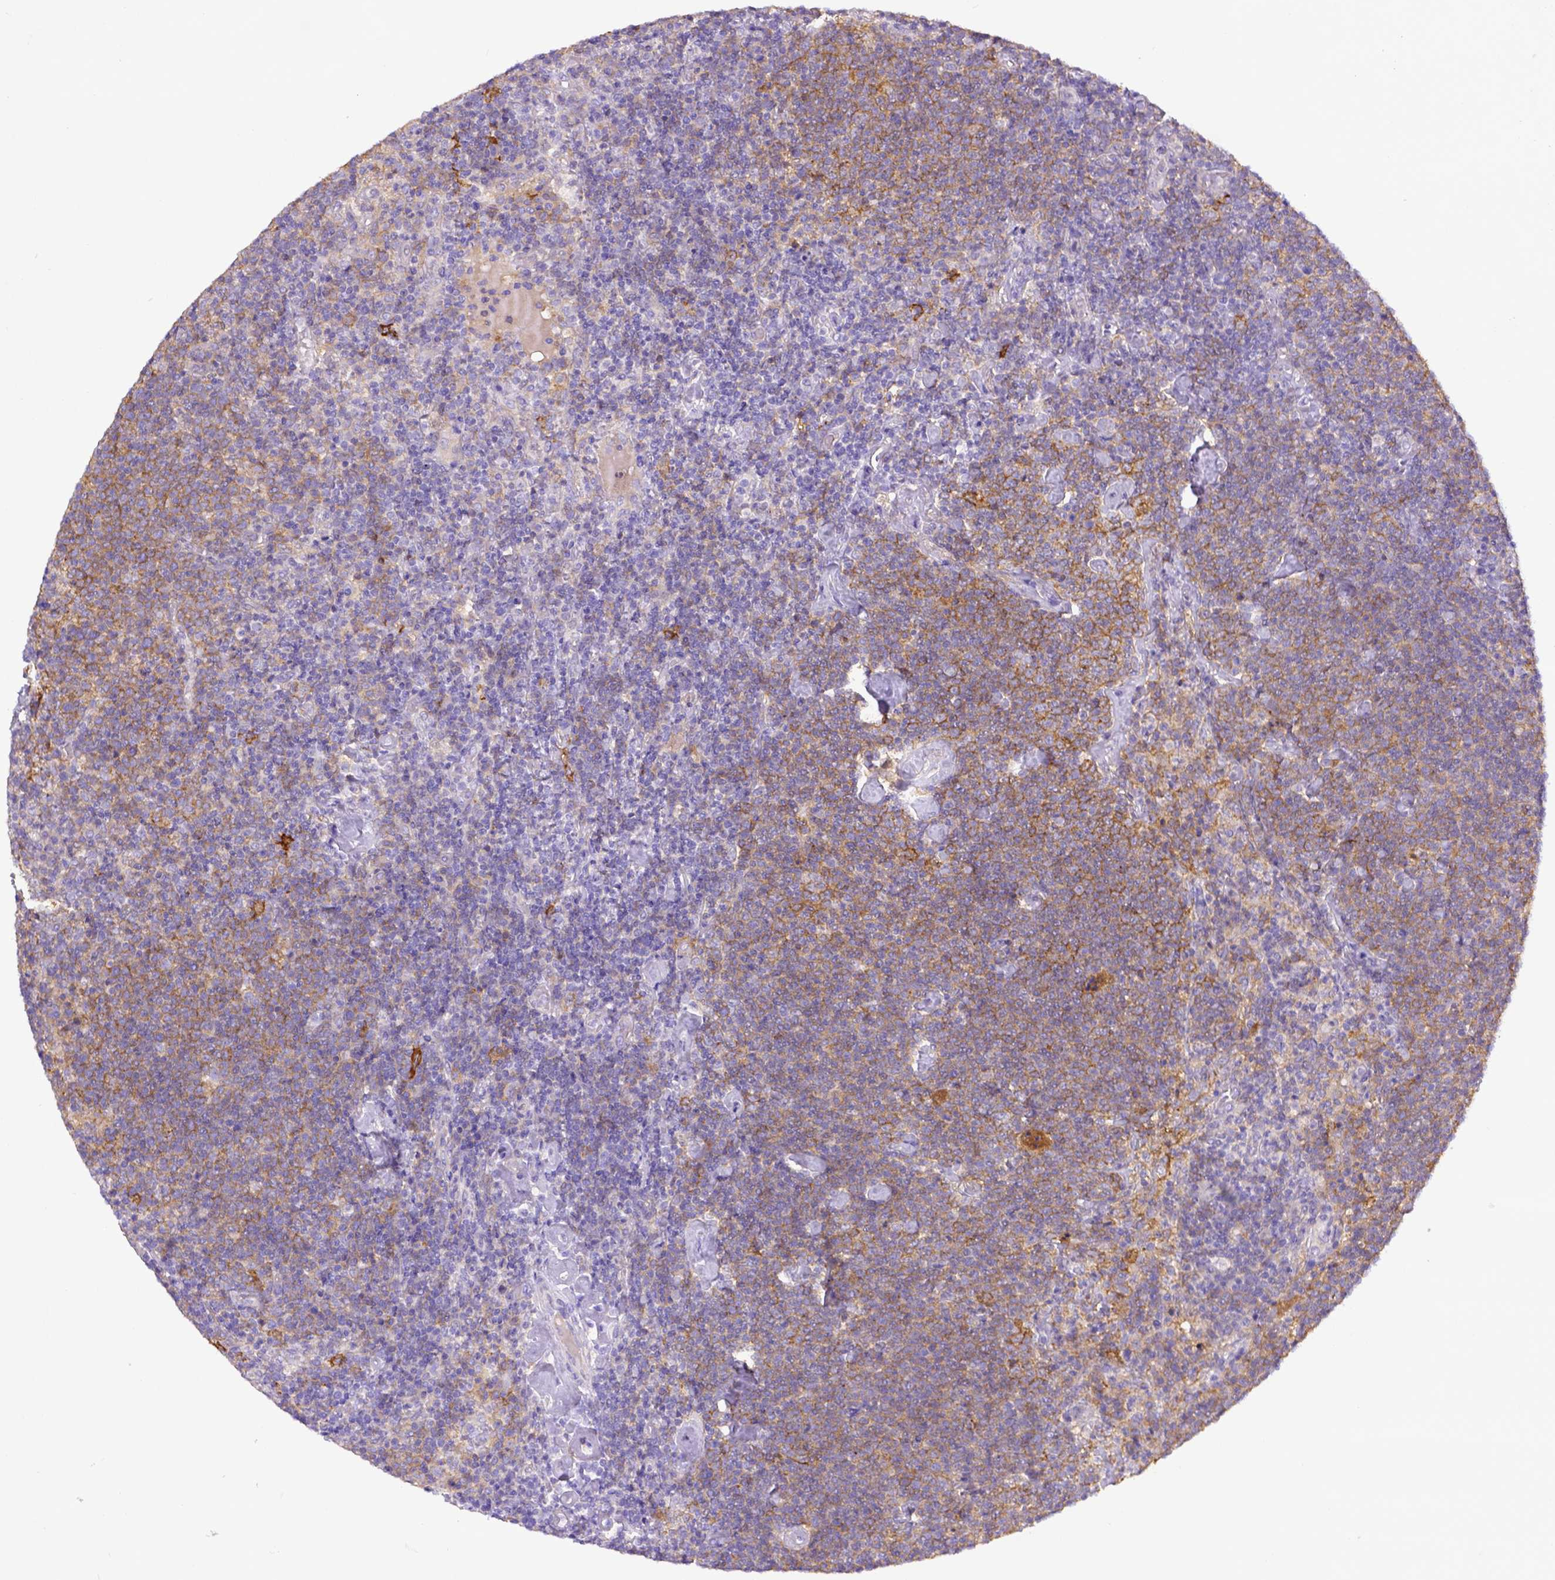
{"staining": {"intensity": "moderate", "quantity": "25%-75%", "location": "cytoplasmic/membranous"}, "tissue": "lymphoma", "cell_type": "Tumor cells", "image_type": "cancer", "snomed": [{"axis": "morphology", "description": "Malignant lymphoma, non-Hodgkin's type, High grade"}, {"axis": "topography", "description": "Lymph node"}], "caption": "Immunohistochemistry (IHC) of lymphoma reveals medium levels of moderate cytoplasmic/membranous positivity in approximately 25%-75% of tumor cells.", "gene": "CD40", "patient": {"sex": "male", "age": 61}}